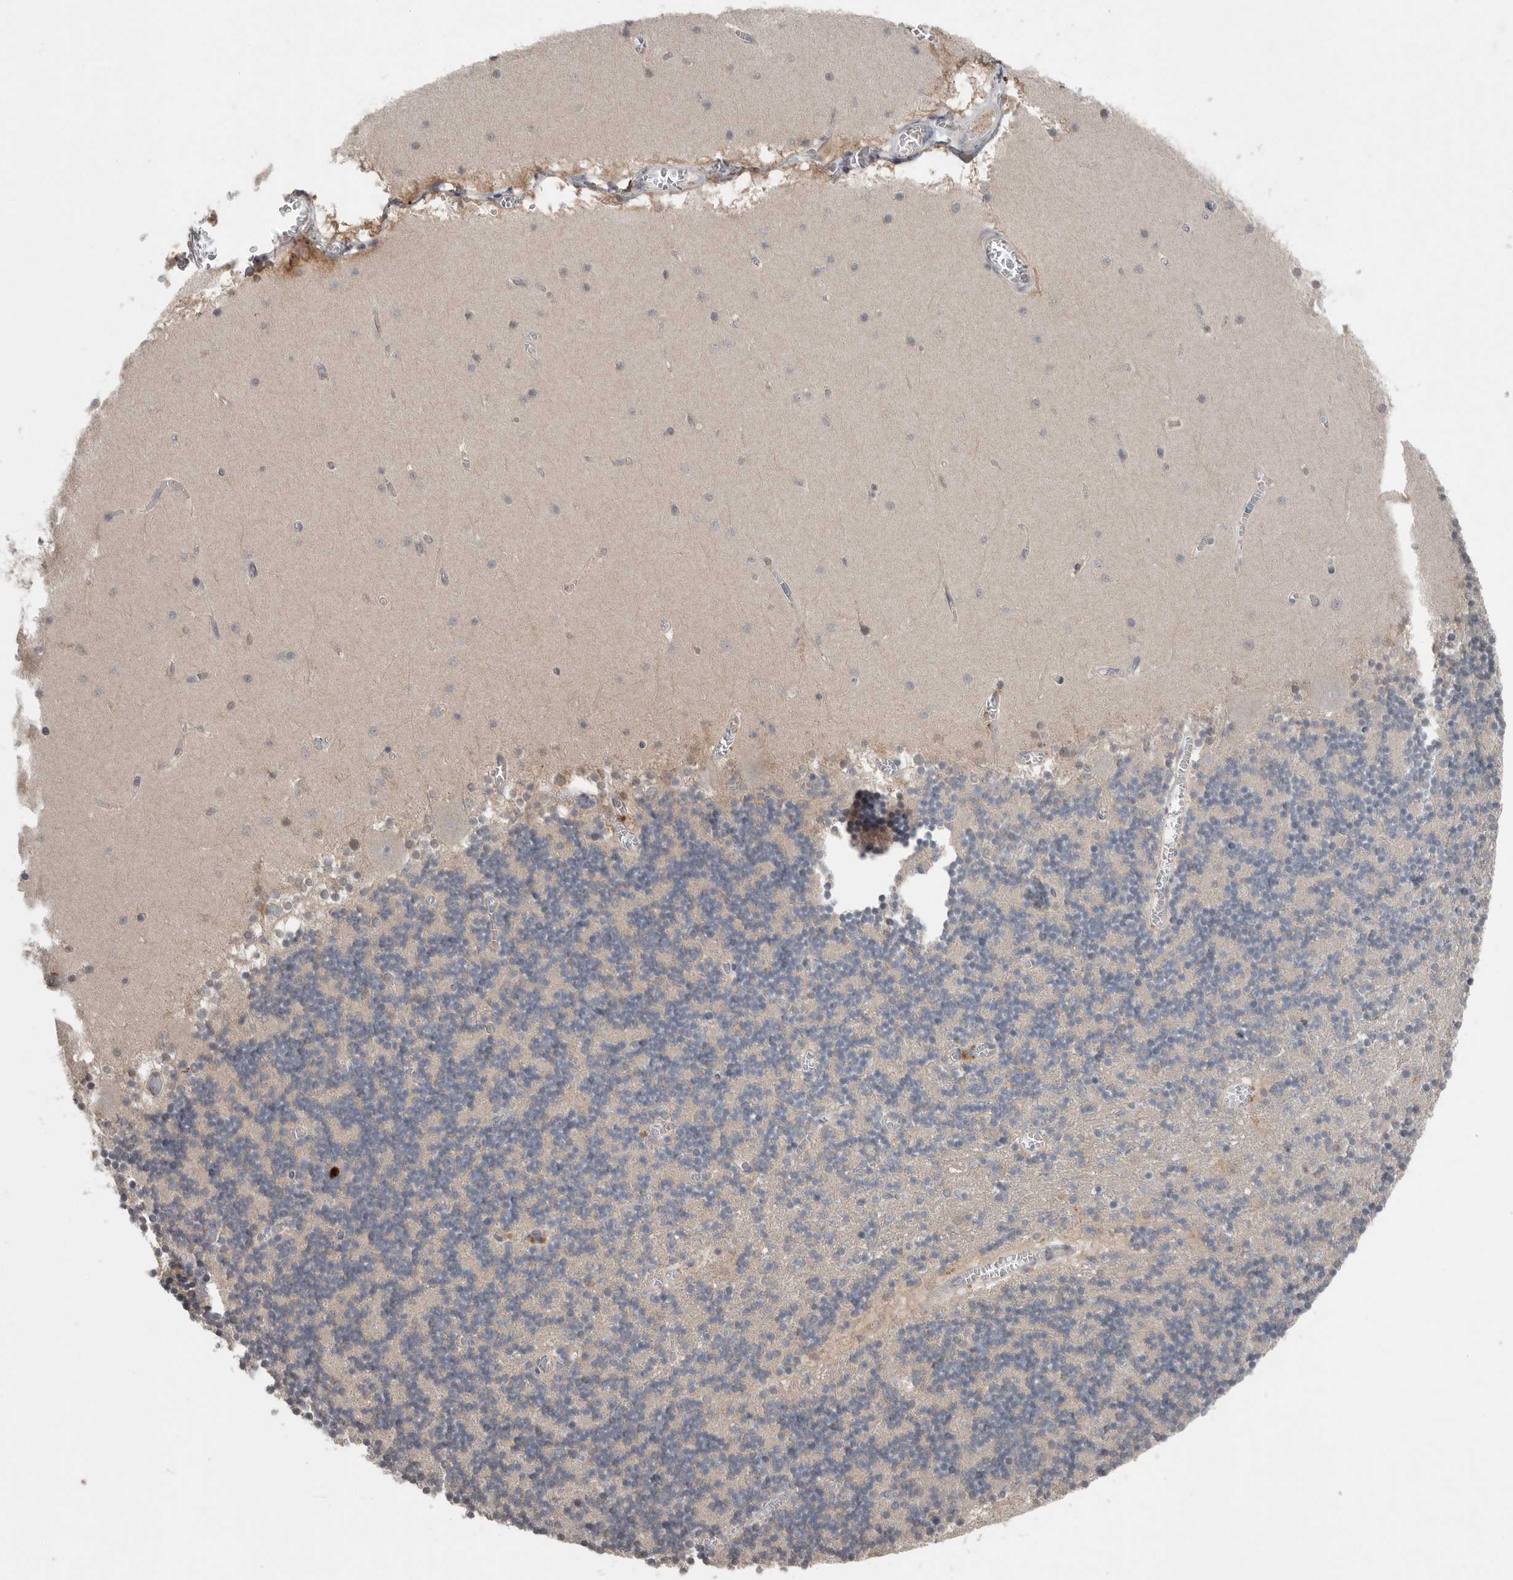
{"staining": {"intensity": "negative", "quantity": "none", "location": "none"}, "tissue": "cerebellum", "cell_type": "Cells in granular layer", "image_type": "normal", "snomed": [{"axis": "morphology", "description": "Normal tissue, NOS"}, {"axis": "topography", "description": "Cerebellum"}], "caption": "IHC histopathology image of normal cerebellum: human cerebellum stained with DAB exhibits no significant protein staining in cells in granular layer. Nuclei are stained in blue.", "gene": "SCP2", "patient": {"sex": "female", "age": 28}}